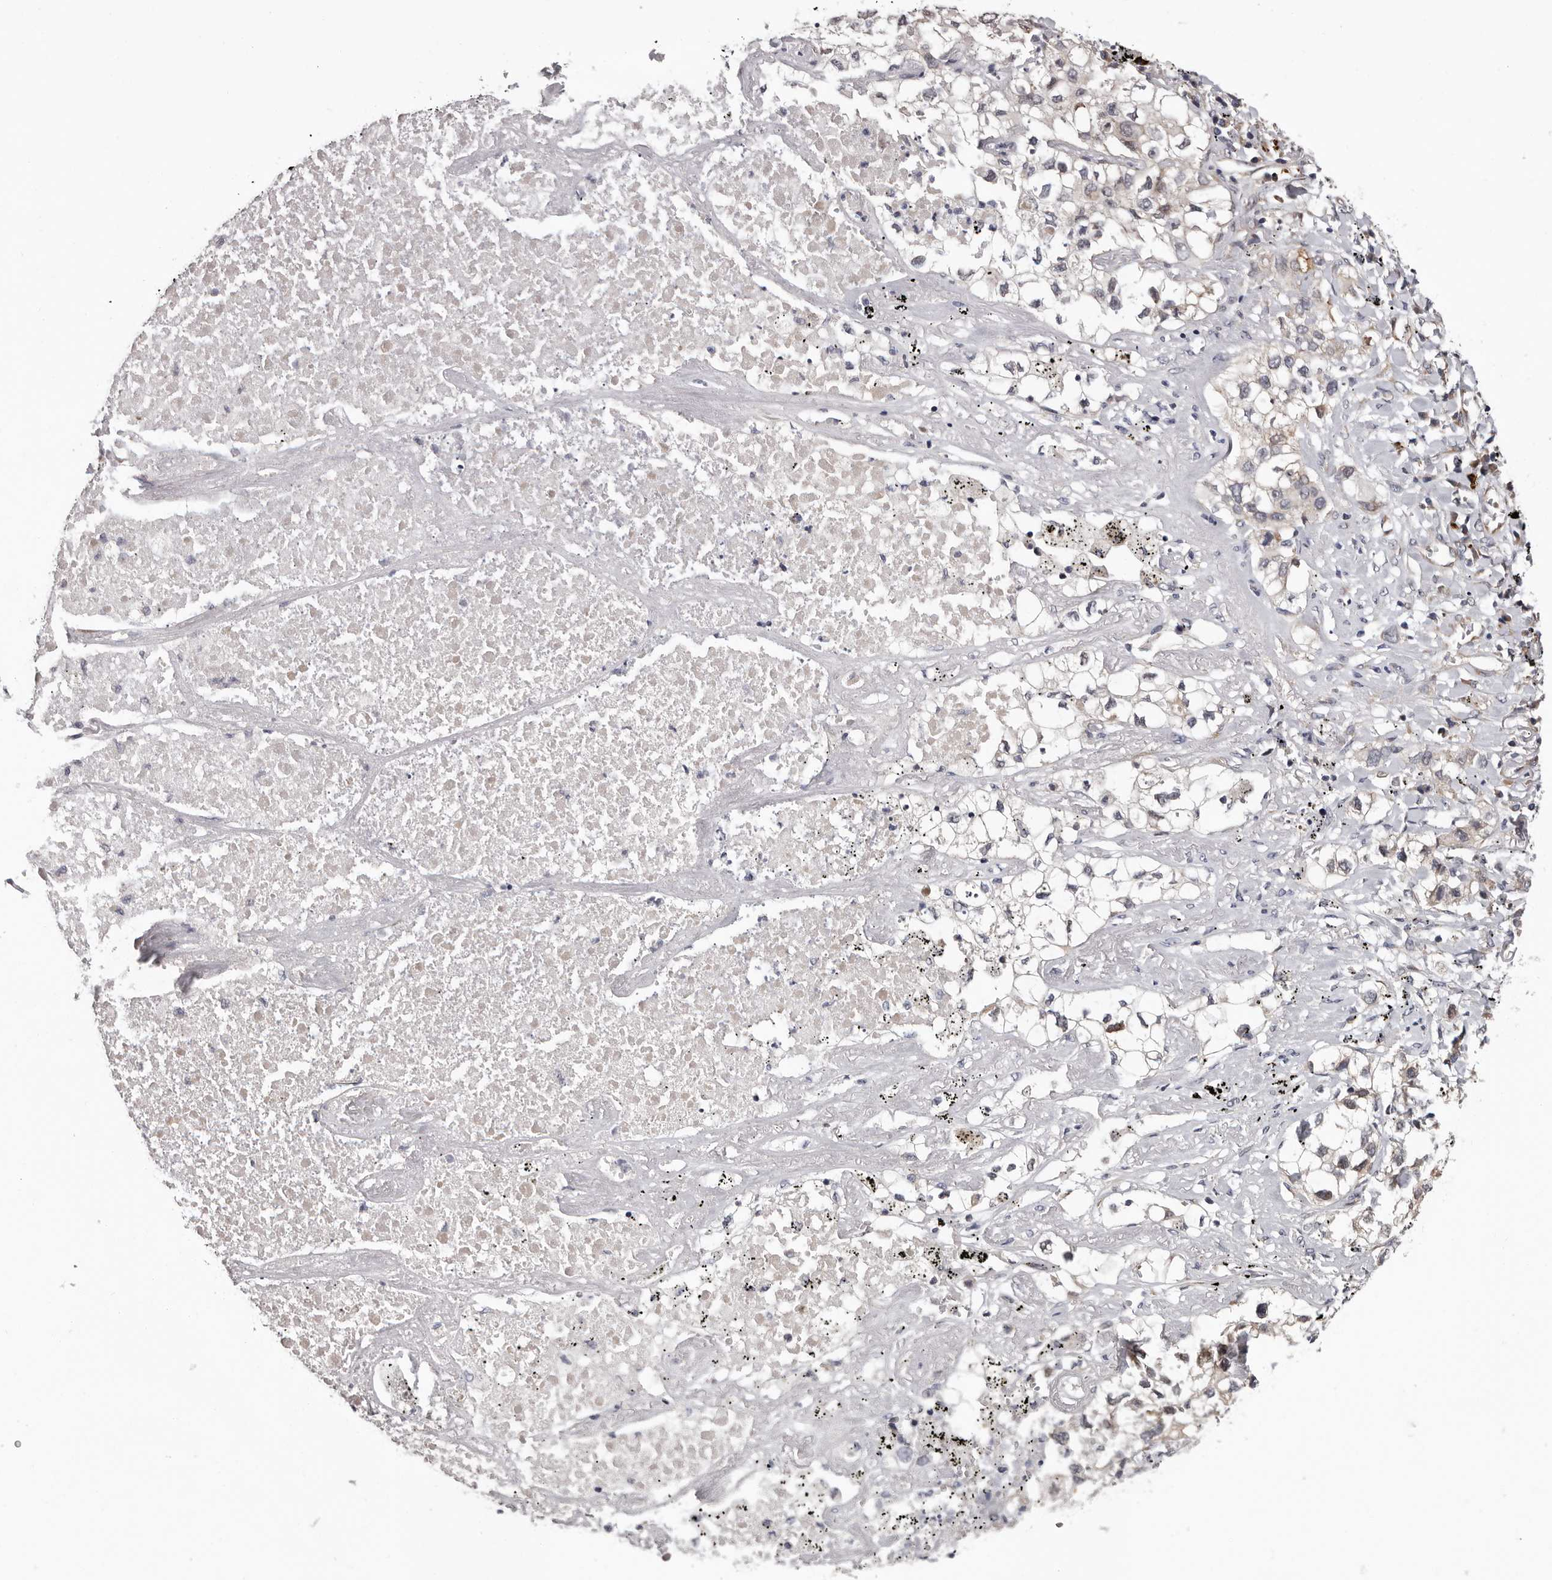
{"staining": {"intensity": "weak", "quantity": "<25%", "location": "cytoplasmic/membranous"}, "tissue": "lung cancer", "cell_type": "Tumor cells", "image_type": "cancer", "snomed": [{"axis": "morphology", "description": "Adenocarcinoma, NOS"}, {"axis": "topography", "description": "Lung"}], "caption": "The micrograph reveals no significant staining in tumor cells of lung cancer (adenocarcinoma). (Stains: DAB (3,3'-diaminobenzidine) immunohistochemistry (IHC) with hematoxylin counter stain, Microscopy: brightfield microscopy at high magnification).", "gene": "MED8", "patient": {"sex": "male", "age": 63}}